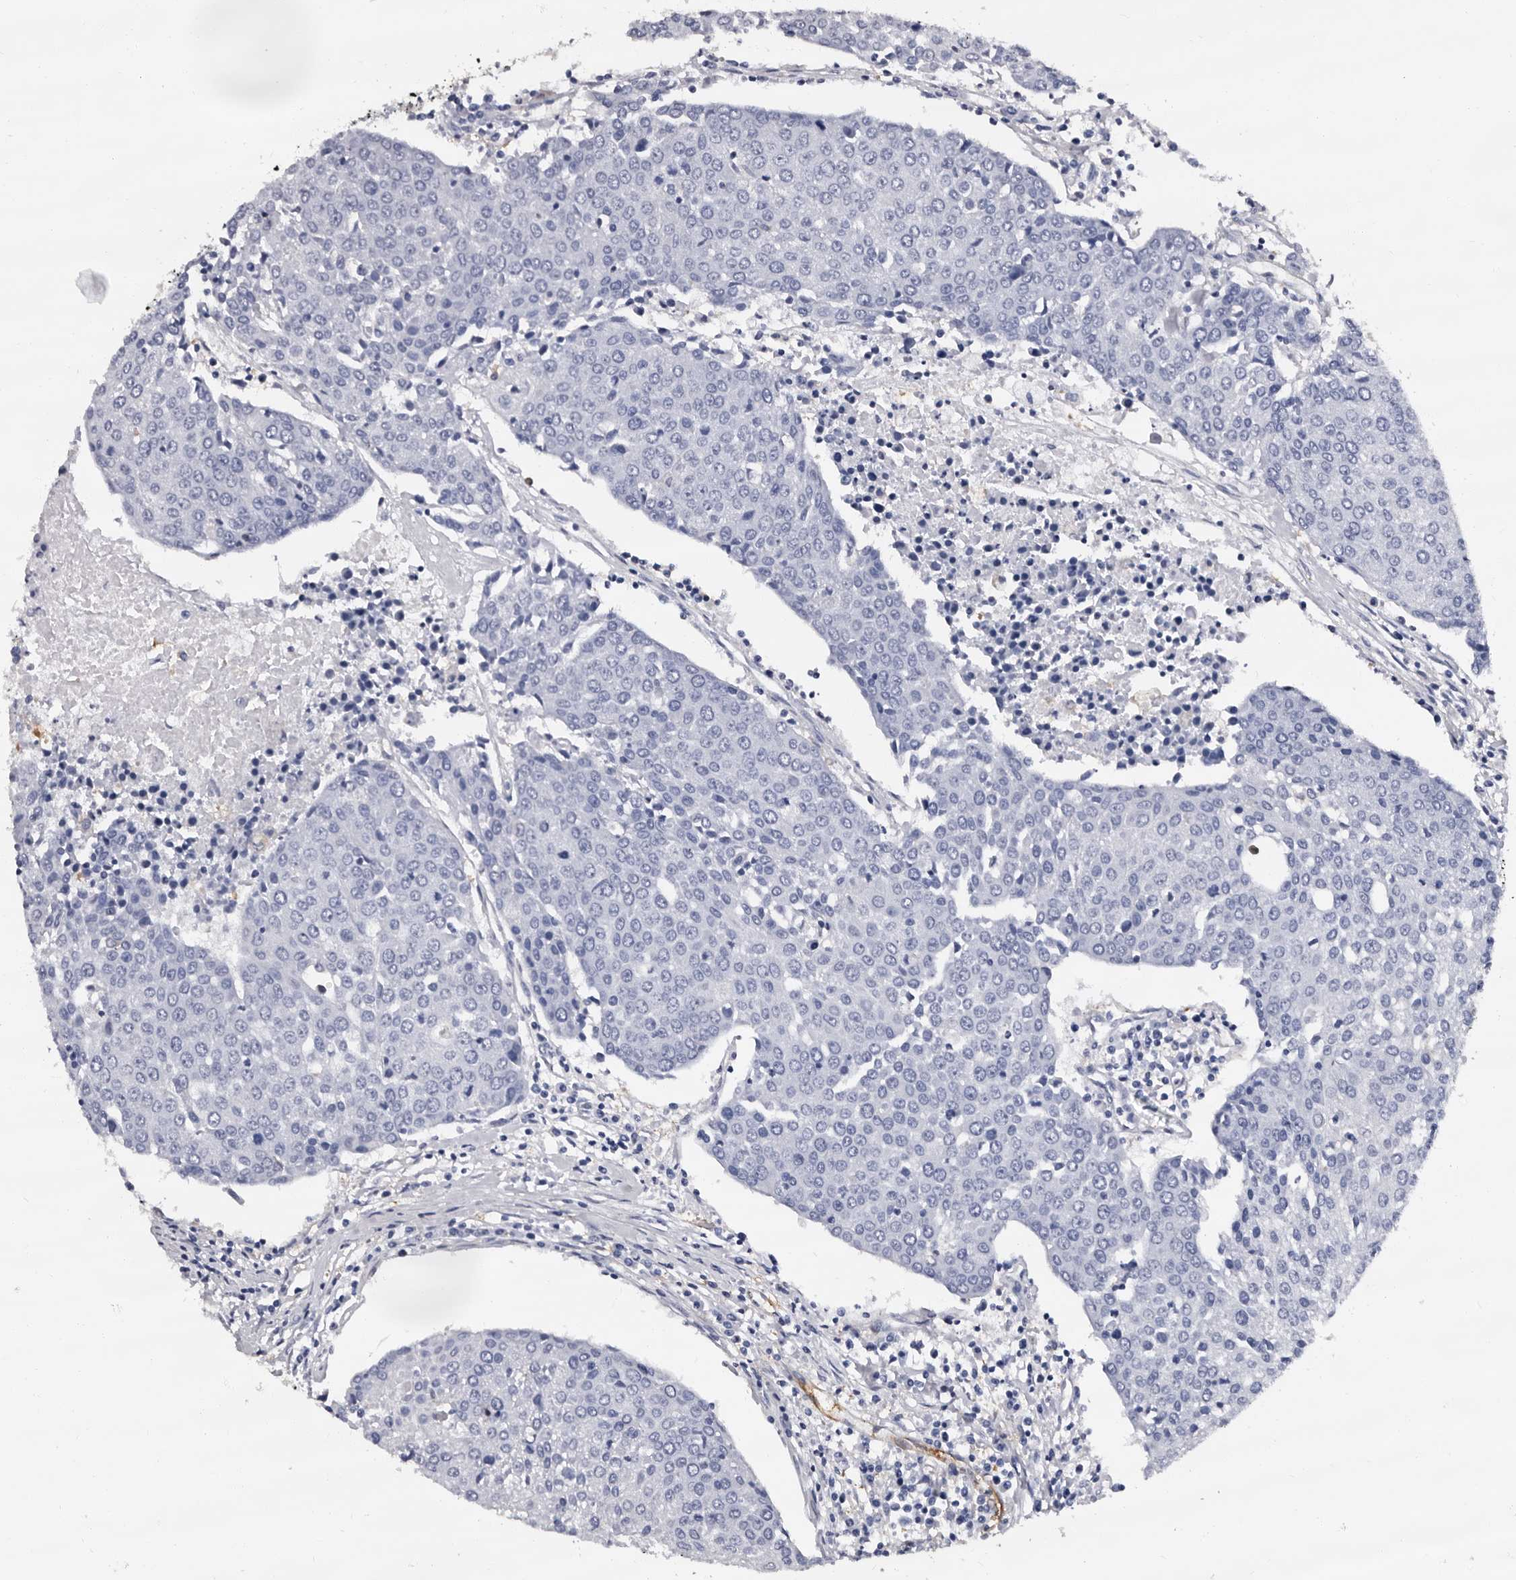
{"staining": {"intensity": "negative", "quantity": "none", "location": "none"}, "tissue": "urothelial cancer", "cell_type": "Tumor cells", "image_type": "cancer", "snomed": [{"axis": "morphology", "description": "Urothelial carcinoma, High grade"}, {"axis": "topography", "description": "Urinary bladder"}], "caption": "Tumor cells show no significant staining in urothelial carcinoma (high-grade).", "gene": "EPB41L3", "patient": {"sex": "female", "age": 85}}